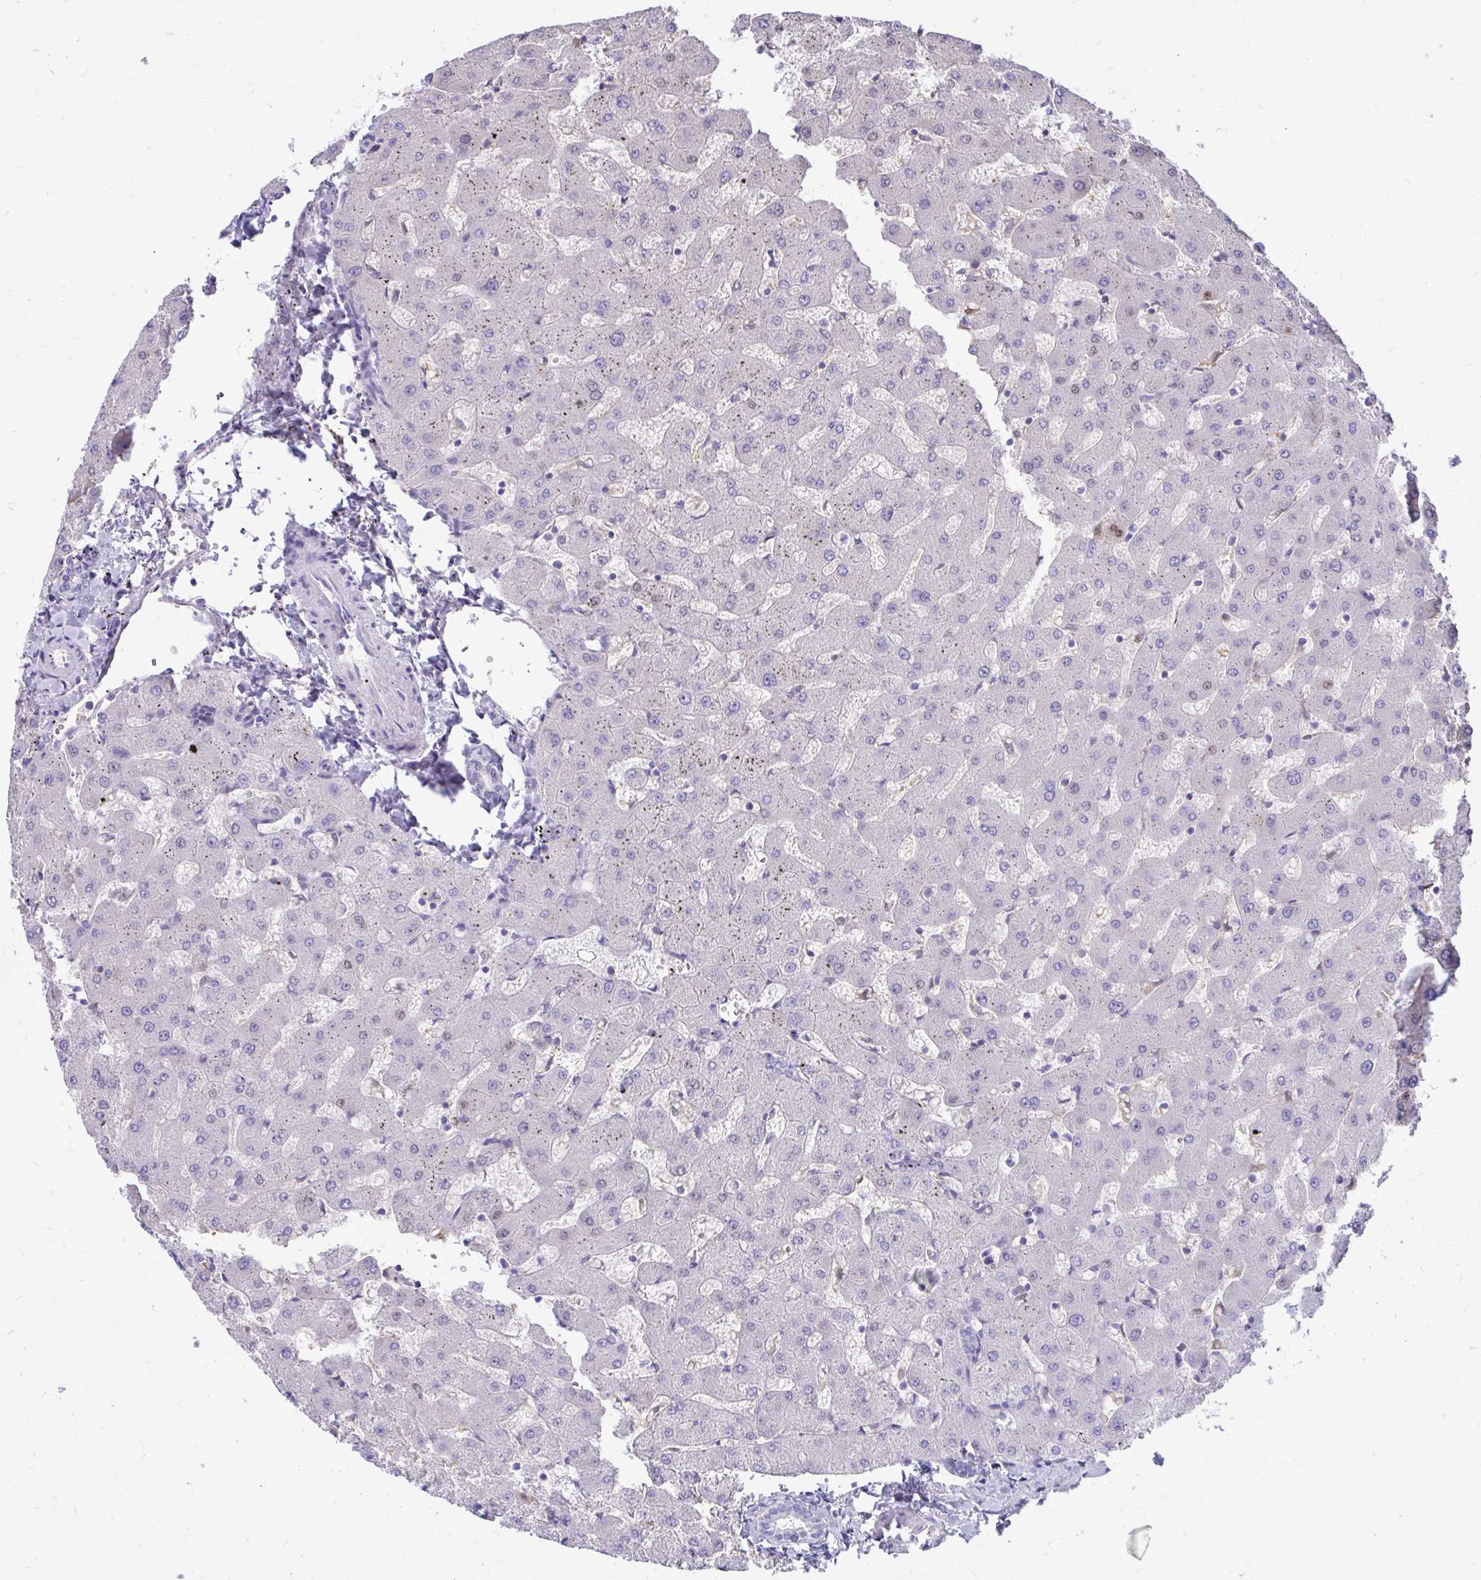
{"staining": {"intensity": "negative", "quantity": "none", "location": "none"}, "tissue": "liver", "cell_type": "Cholangiocytes", "image_type": "normal", "snomed": [{"axis": "morphology", "description": "Normal tissue, NOS"}, {"axis": "topography", "description": "Liver"}], "caption": "Immunohistochemistry photomicrograph of unremarkable liver stained for a protein (brown), which reveals no positivity in cholangiocytes. Brightfield microscopy of IHC stained with DAB (brown) and hematoxylin (blue), captured at high magnification.", "gene": "IGSF5", "patient": {"sex": "female", "age": 63}}